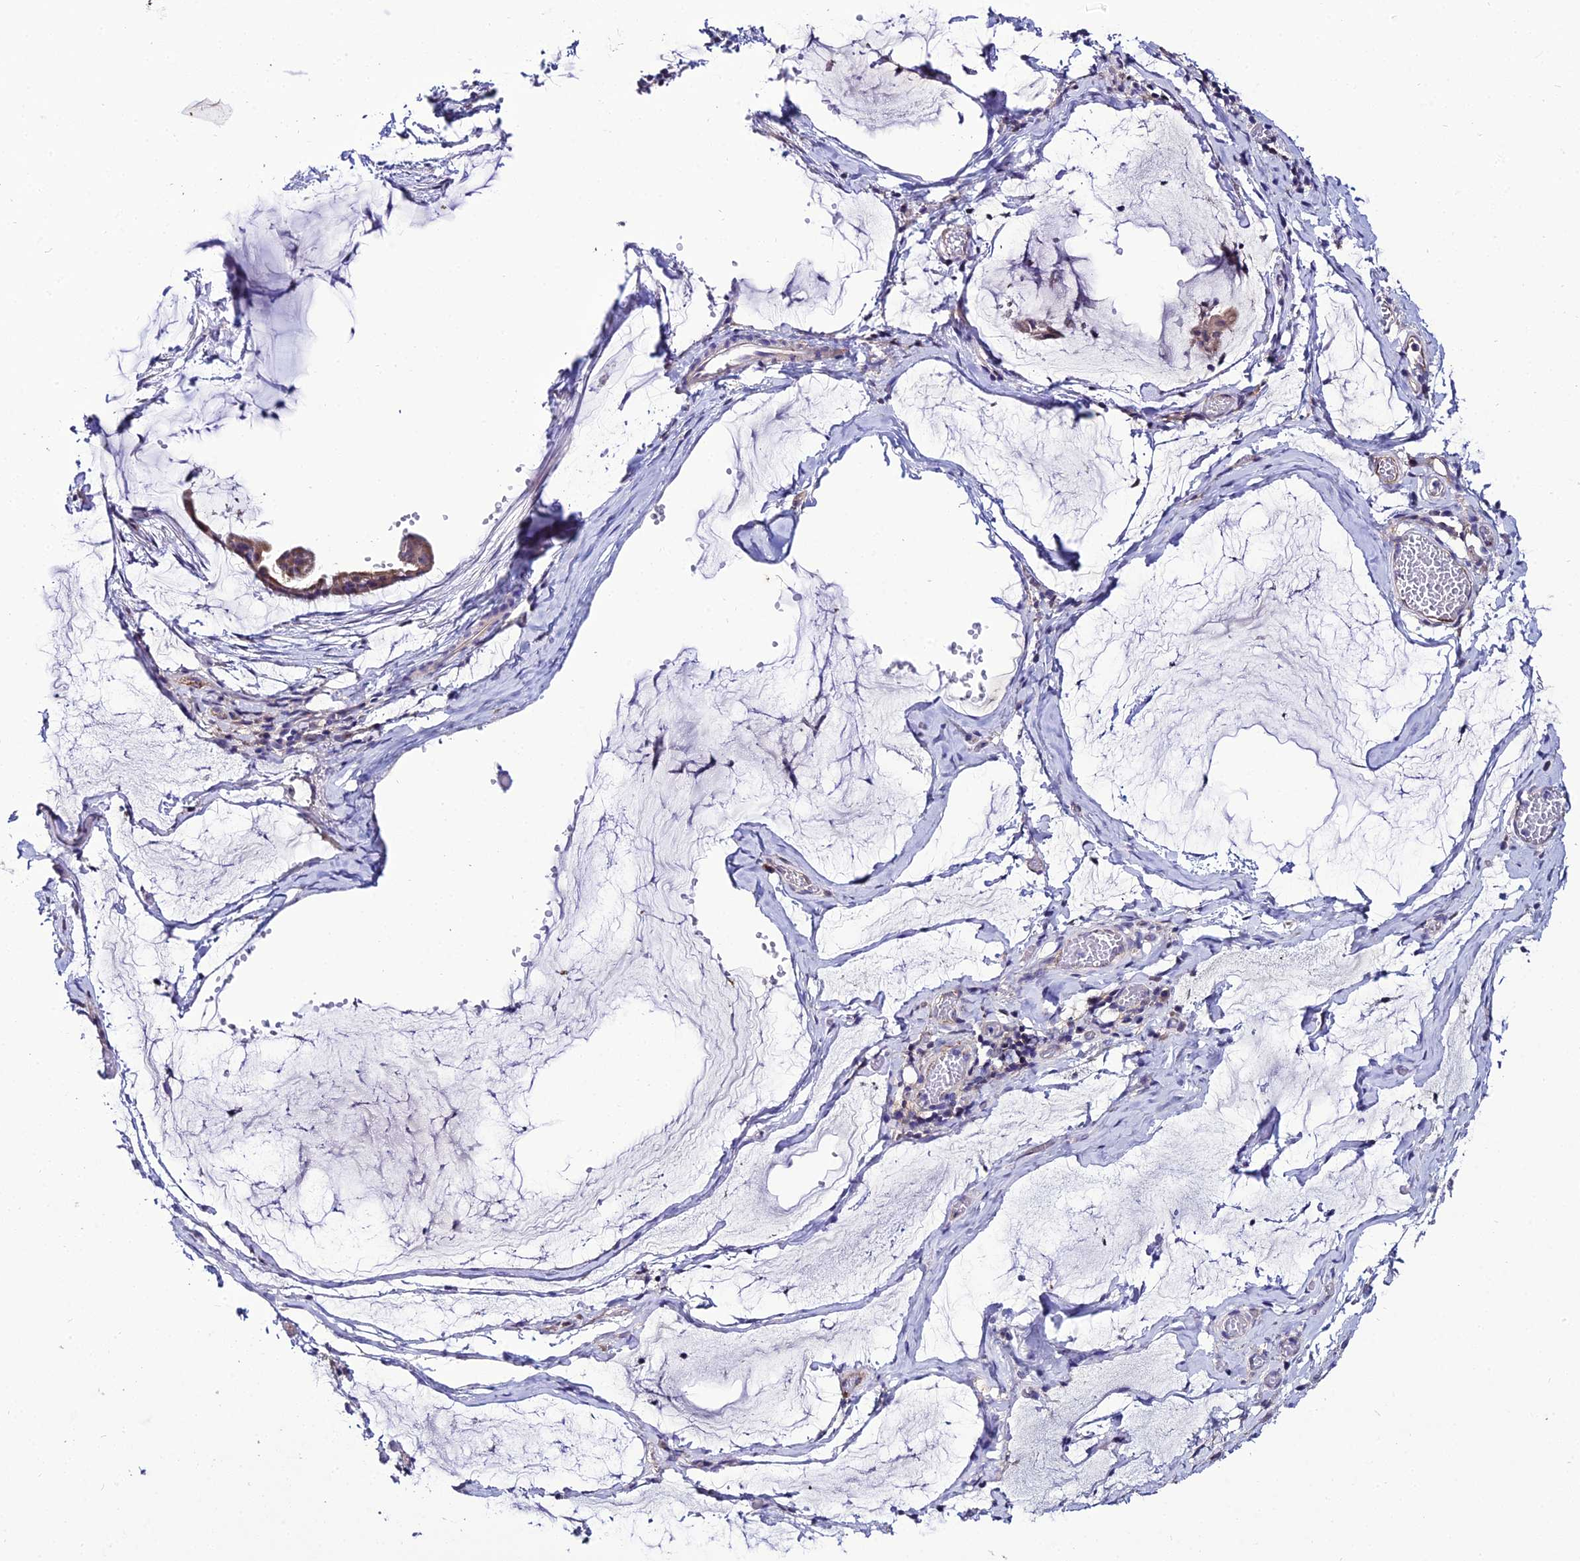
{"staining": {"intensity": "moderate", "quantity": "<25%", "location": "cytoplasmic/membranous"}, "tissue": "ovarian cancer", "cell_type": "Tumor cells", "image_type": "cancer", "snomed": [{"axis": "morphology", "description": "Cystadenocarcinoma, mucinous, NOS"}, {"axis": "topography", "description": "Ovary"}], "caption": "An image showing moderate cytoplasmic/membranous expression in approximately <25% of tumor cells in ovarian cancer, as visualized by brown immunohistochemical staining.", "gene": "SHQ1", "patient": {"sex": "female", "age": 73}}